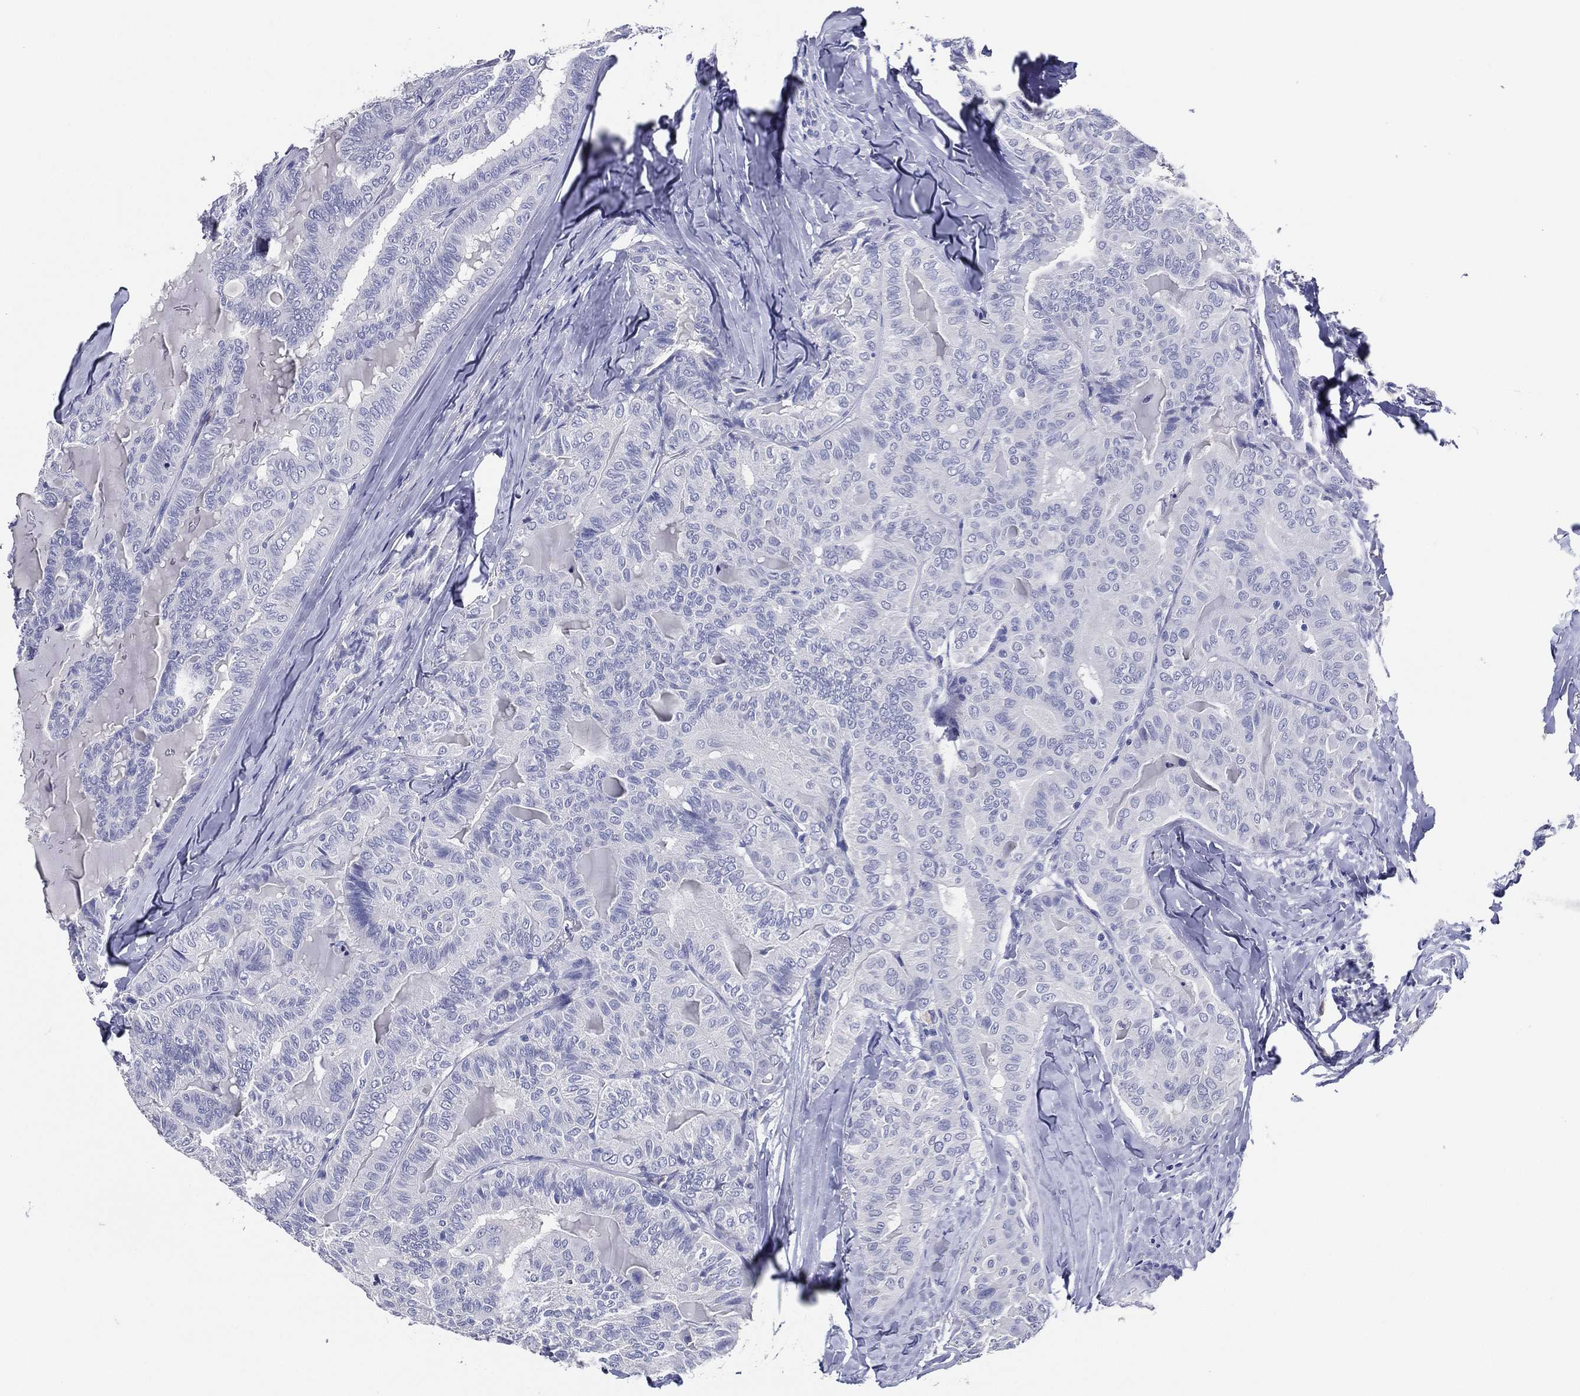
{"staining": {"intensity": "negative", "quantity": "none", "location": "none"}, "tissue": "thyroid cancer", "cell_type": "Tumor cells", "image_type": "cancer", "snomed": [{"axis": "morphology", "description": "Papillary adenocarcinoma, NOS"}, {"axis": "topography", "description": "Thyroid gland"}], "caption": "Immunohistochemistry (IHC) micrograph of human thyroid cancer stained for a protein (brown), which reveals no positivity in tumor cells. (DAB immunohistochemistry, high magnification).", "gene": "TFAP2A", "patient": {"sex": "female", "age": 68}}